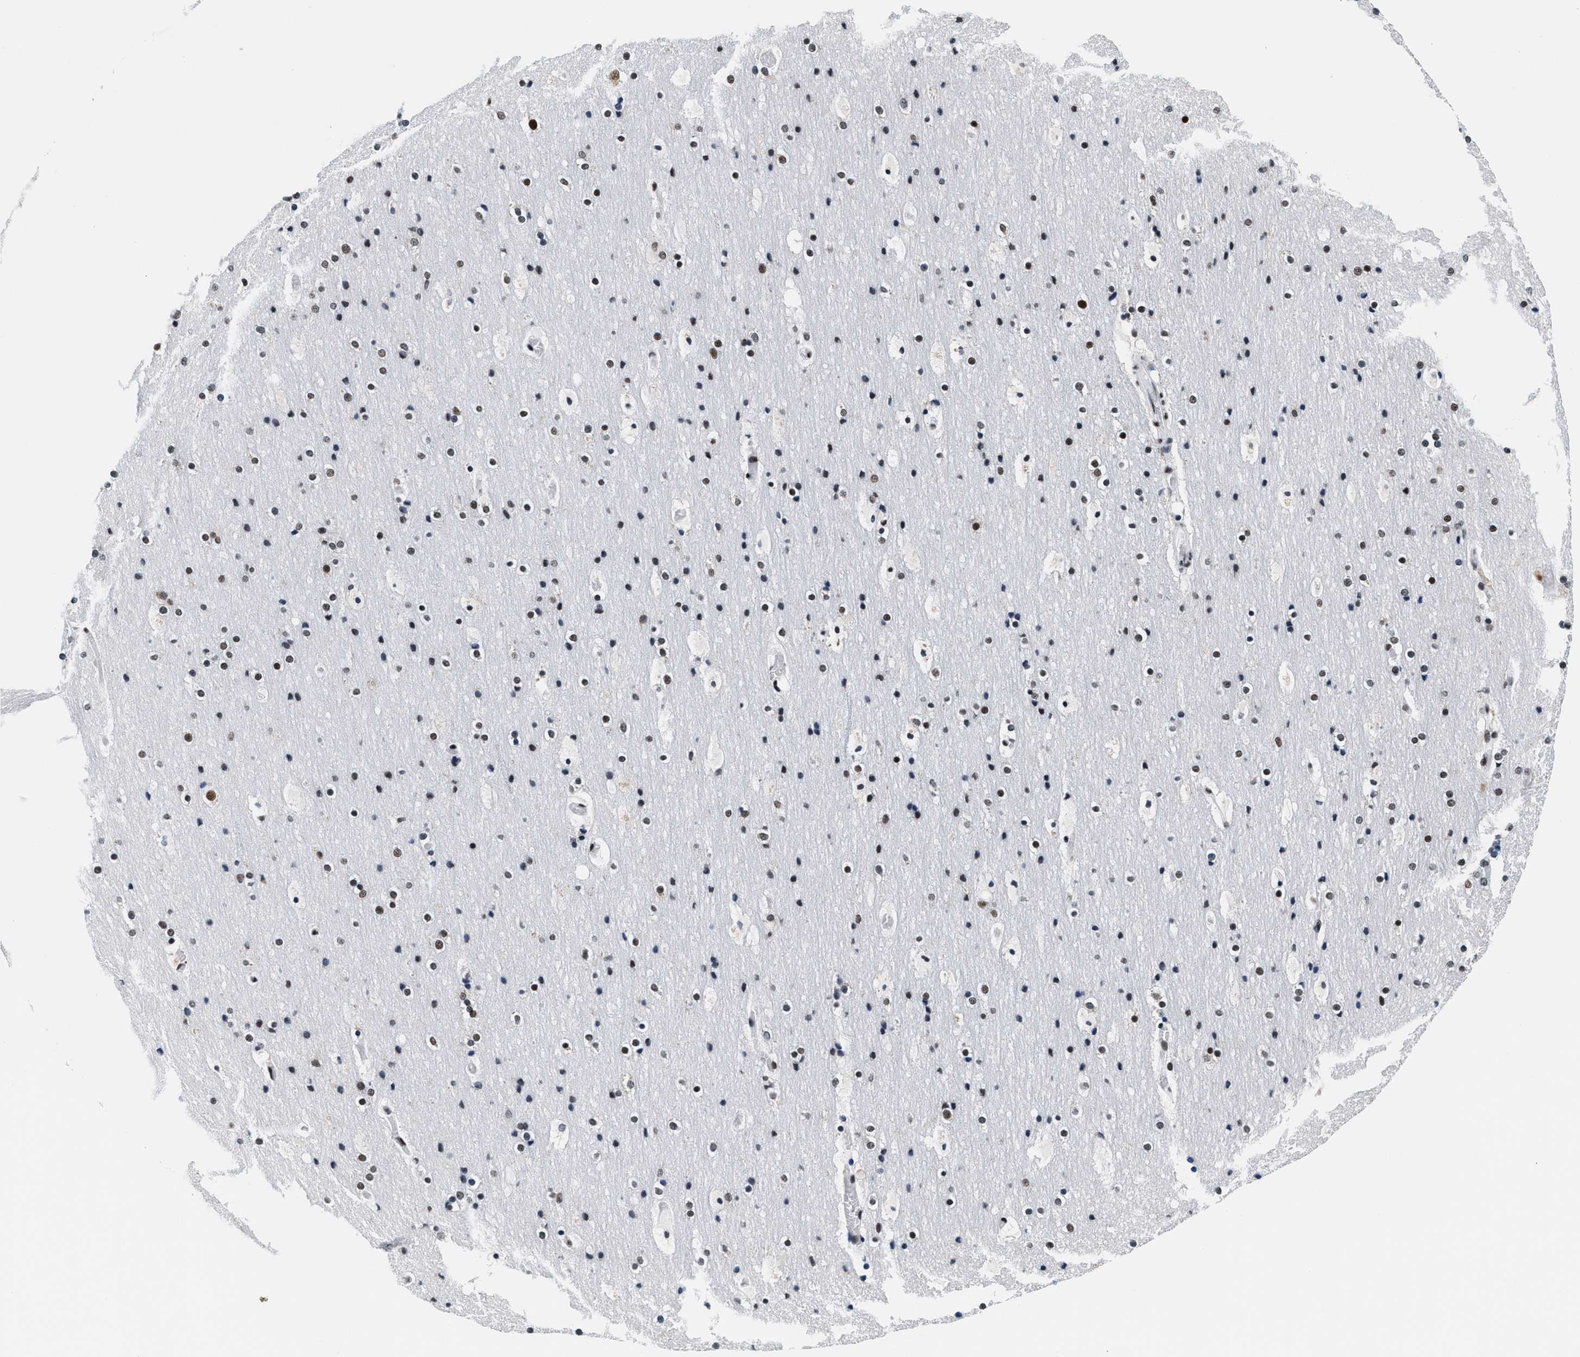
{"staining": {"intensity": "negative", "quantity": "none", "location": "none"}, "tissue": "cerebral cortex", "cell_type": "Endothelial cells", "image_type": "normal", "snomed": [{"axis": "morphology", "description": "Normal tissue, NOS"}, {"axis": "topography", "description": "Cerebral cortex"}], "caption": "An immunohistochemistry histopathology image of unremarkable cerebral cortex is shown. There is no staining in endothelial cells of cerebral cortex. (DAB IHC visualized using brightfield microscopy, high magnification).", "gene": "RAD50", "patient": {"sex": "male", "age": 57}}